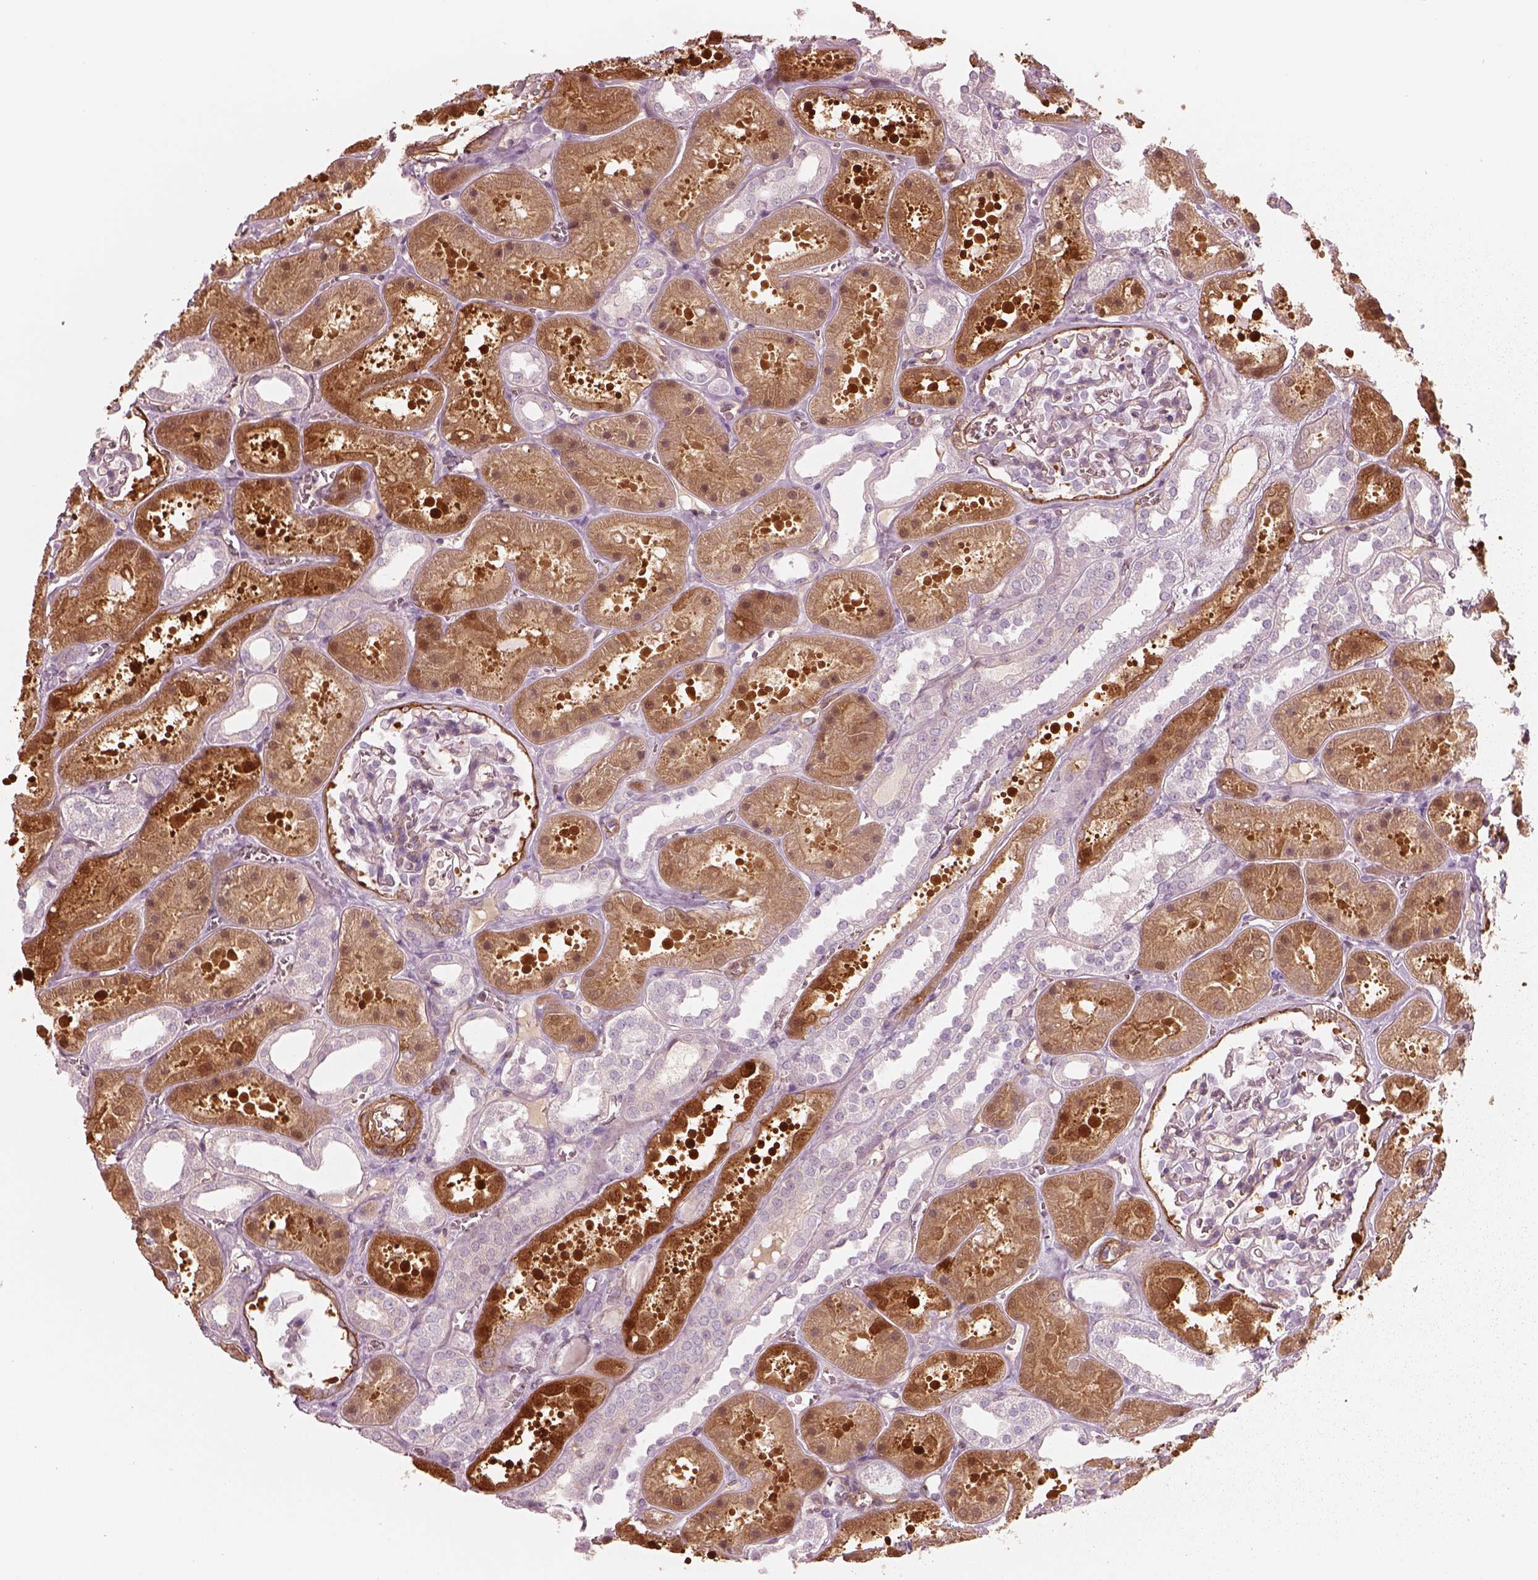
{"staining": {"intensity": "negative", "quantity": "none", "location": "none"}, "tissue": "kidney", "cell_type": "Cells in glomeruli", "image_type": "normal", "snomed": [{"axis": "morphology", "description": "Normal tissue, NOS"}, {"axis": "topography", "description": "Kidney"}], "caption": "The histopathology image displays no significant expression in cells in glomeruli of kidney.", "gene": "CRYM", "patient": {"sex": "female", "age": 41}}